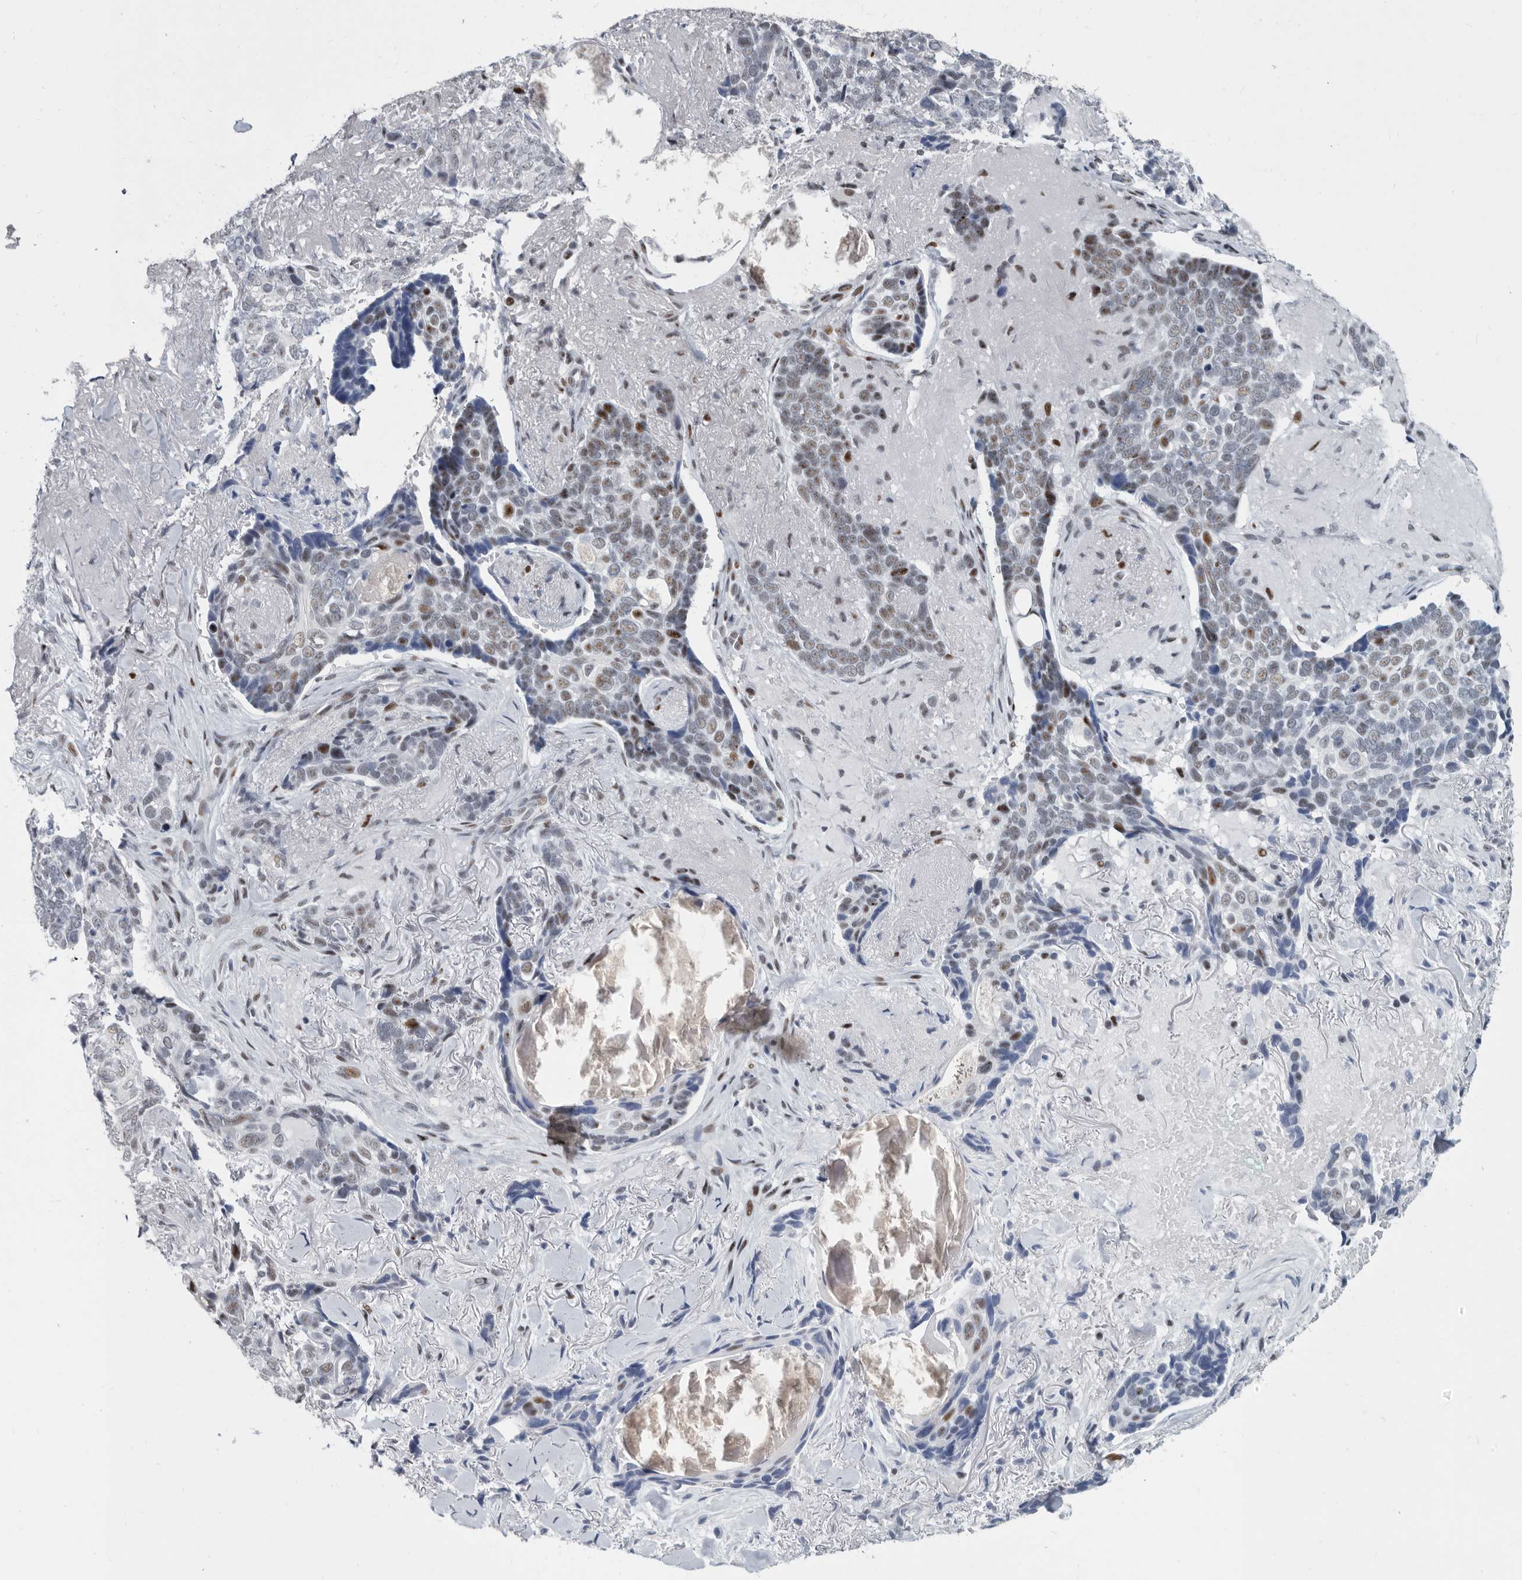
{"staining": {"intensity": "moderate", "quantity": "<25%", "location": "nuclear"}, "tissue": "skin cancer", "cell_type": "Tumor cells", "image_type": "cancer", "snomed": [{"axis": "morphology", "description": "Basal cell carcinoma"}, {"axis": "topography", "description": "Skin"}], "caption": "A high-resolution histopathology image shows IHC staining of skin cancer, which demonstrates moderate nuclear expression in about <25% of tumor cells. The staining is performed using DAB (3,3'-diaminobenzidine) brown chromogen to label protein expression. The nuclei are counter-stained blue using hematoxylin.", "gene": "WRAP73", "patient": {"sex": "female", "age": 82}}